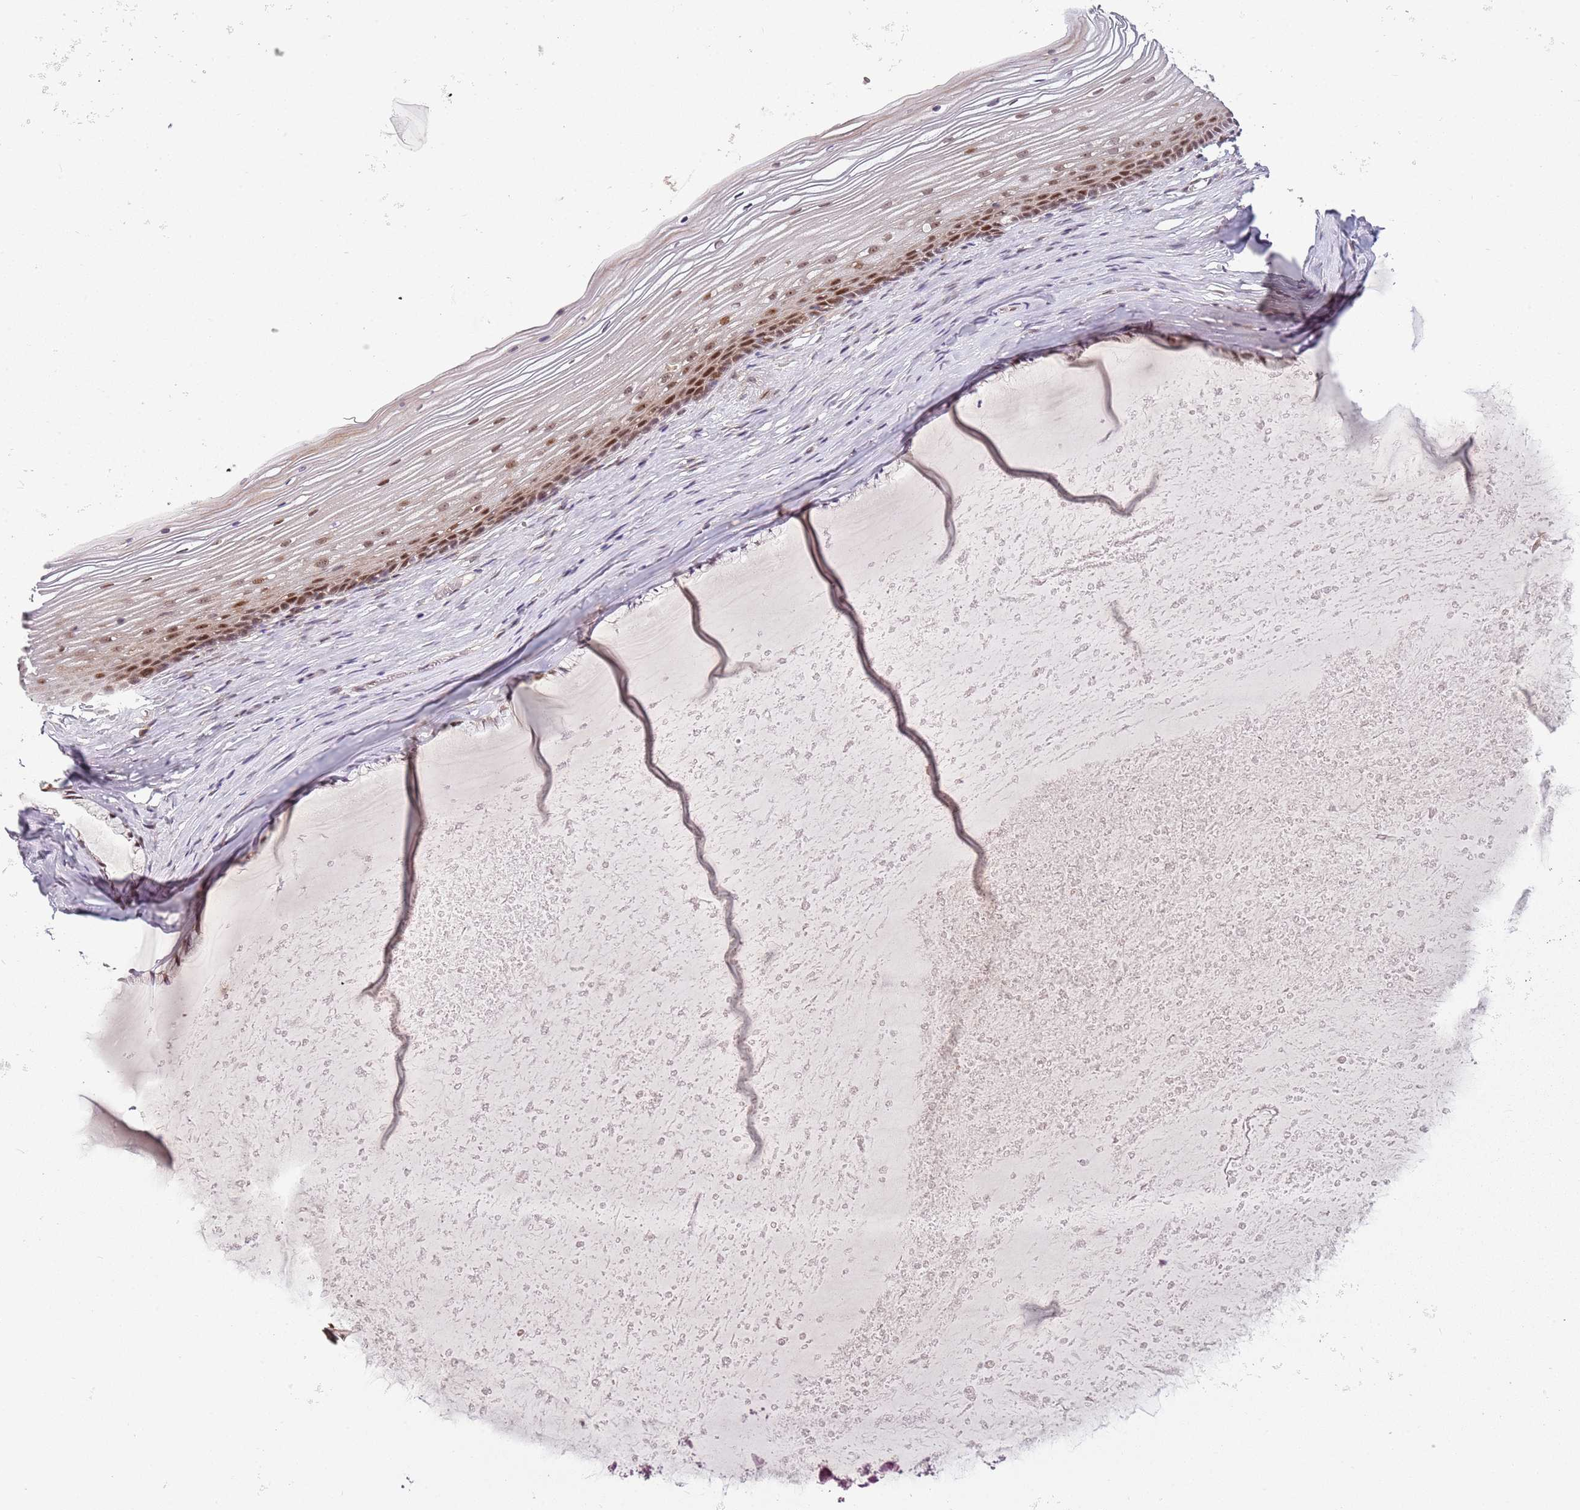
{"staining": {"intensity": "moderate", "quantity": ">75%", "location": "cytoplasmic/membranous,nuclear"}, "tissue": "vagina", "cell_type": "Squamous epithelial cells", "image_type": "normal", "snomed": [{"axis": "morphology", "description": "Normal tissue, NOS"}, {"axis": "topography", "description": "Vagina"}, {"axis": "topography", "description": "Cervix"}], "caption": "Vagina stained for a protein (brown) reveals moderate cytoplasmic/membranous,nuclear positive expression in approximately >75% of squamous epithelial cells.", "gene": "CHURC1", "patient": {"sex": "female", "age": 40}}